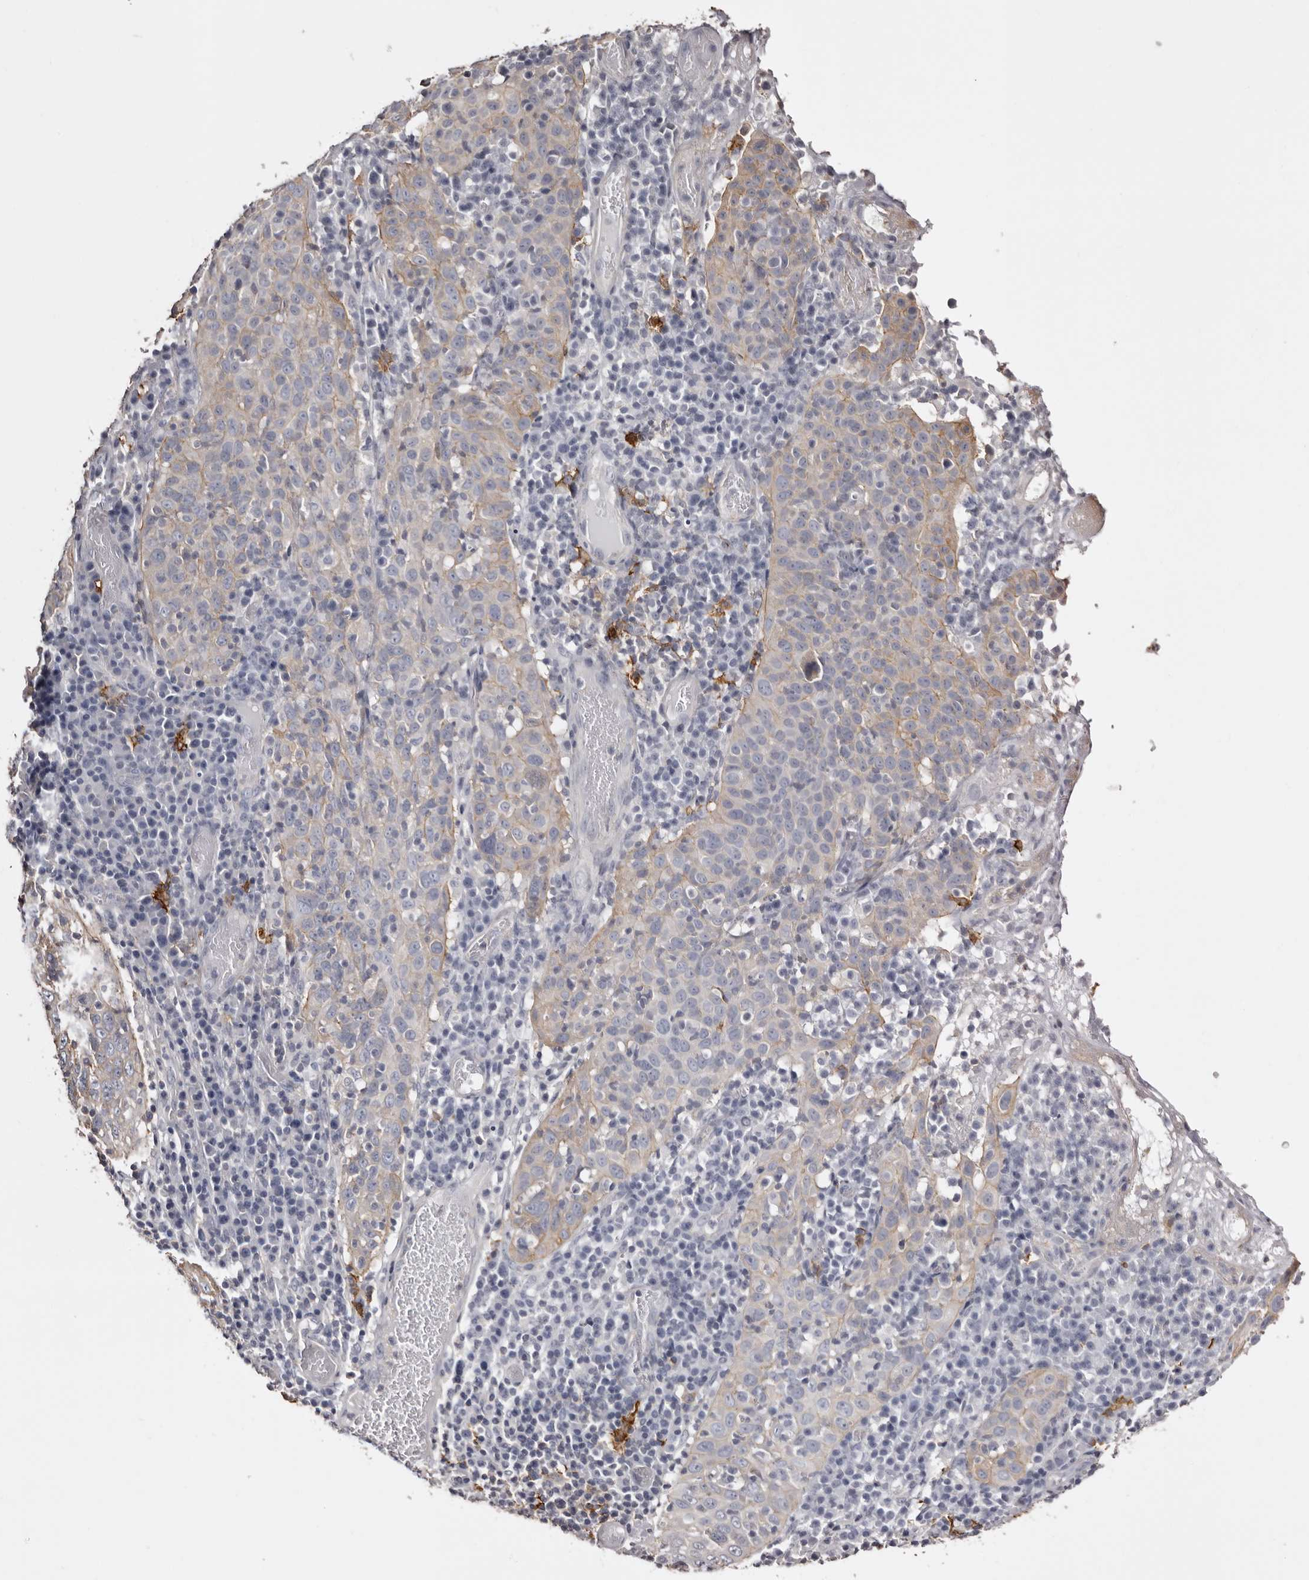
{"staining": {"intensity": "weak", "quantity": "25%-75%", "location": "cytoplasmic/membranous"}, "tissue": "cervical cancer", "cell_type": "Tumor cells", "image_type": "cancer", "snomed": [{"axis": "morphology", "description": "Squamous cell carcinoma, NOS"}, {"axis": "topography", "description": "Cervix"}], "caption": "Protein expression analysis of cervical cancer (squamous cell carcinoma) reveals weak cytoplasmic/membranous expression in about 25%-75% of tumor cells.", "gene": "LAD1", "patient": {"sex": "female", "age": 46}}